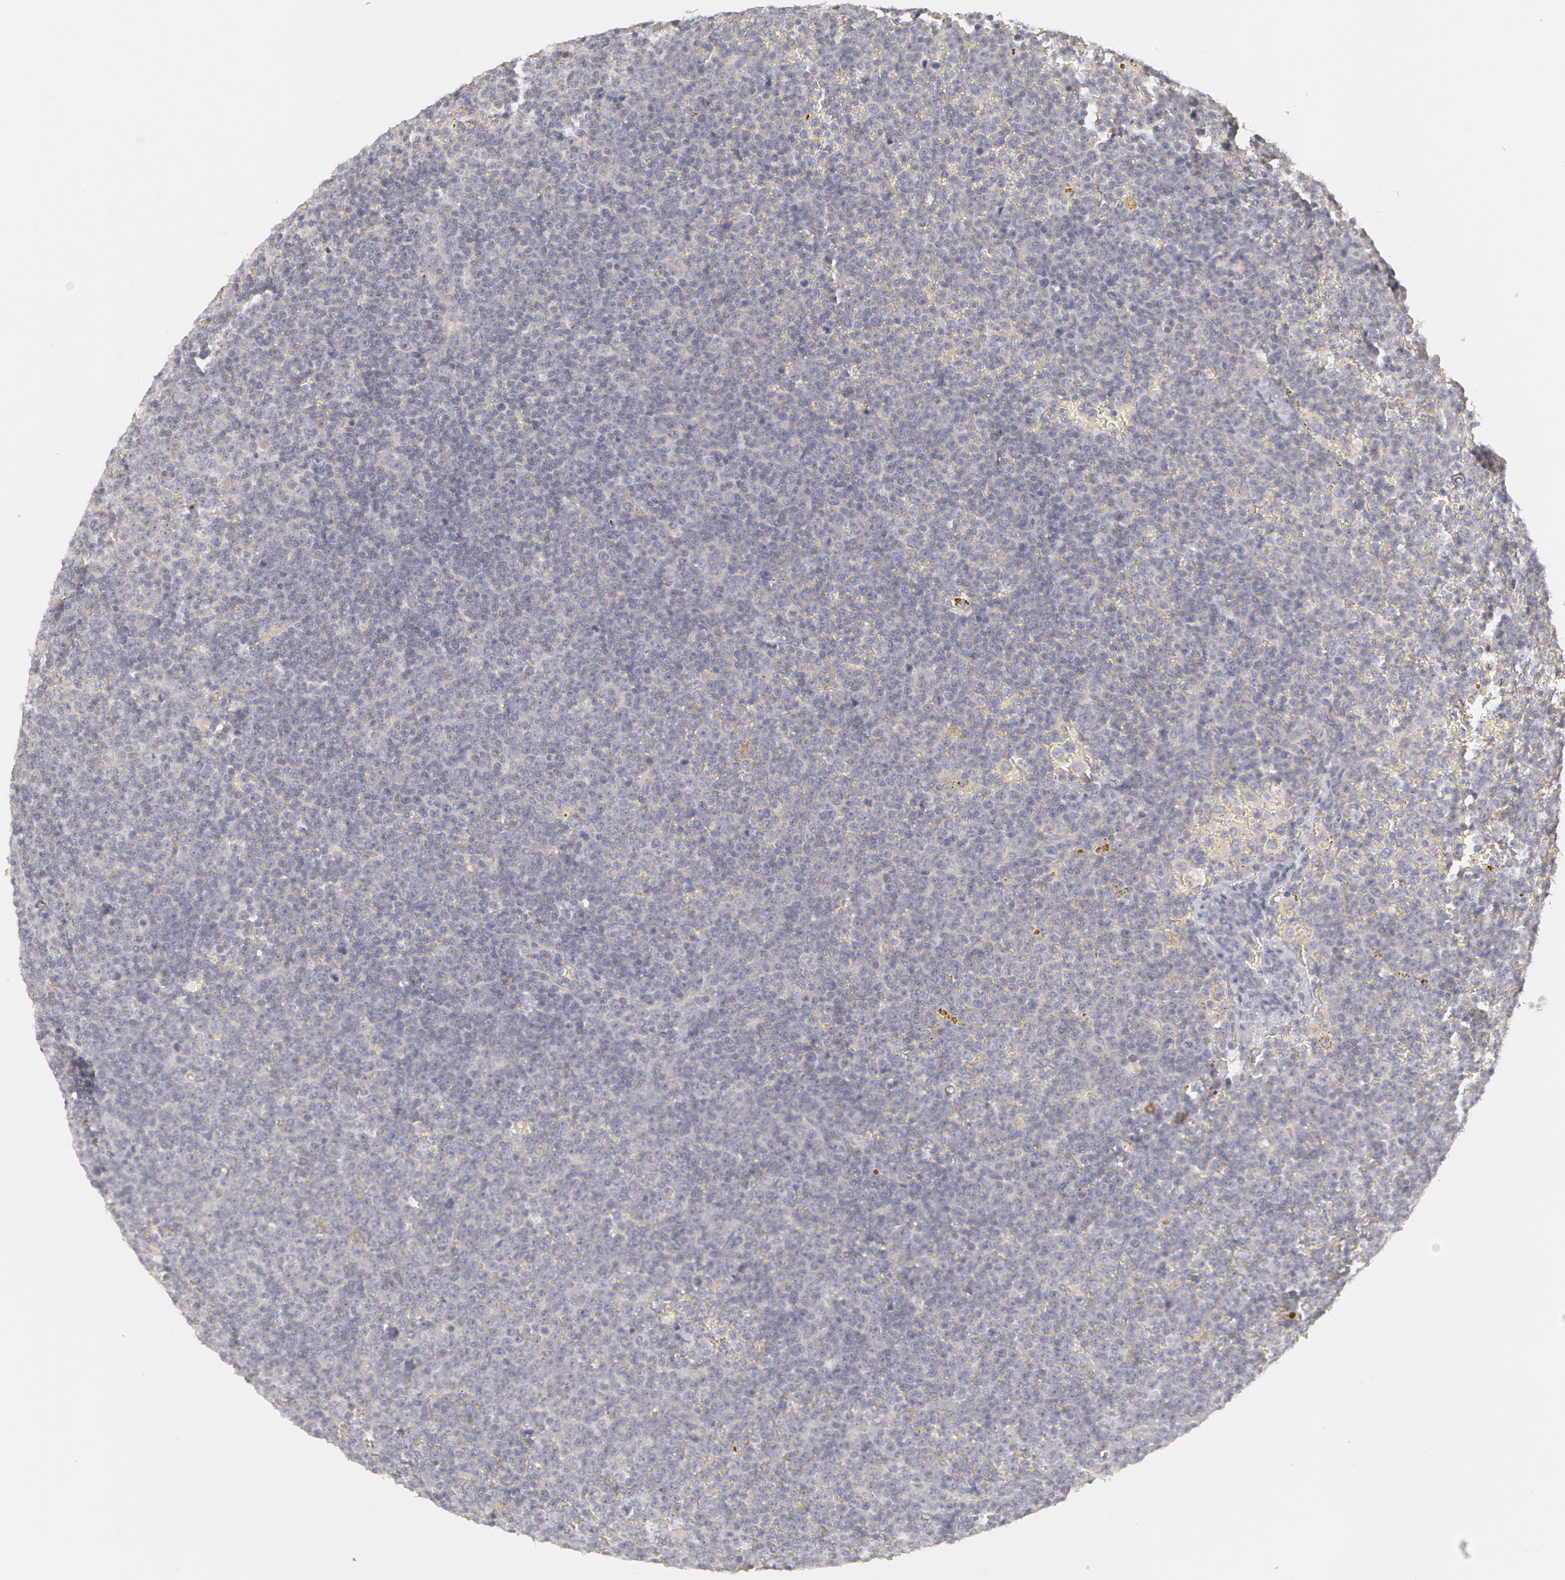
{"staining": {"intensity": "negative", "quantity": "none", "location": "none"}, "tissue": "lymphoma", "cell_type": "Tumor cells", "image_type": "cancer", "snomed": [{"axis": "morphology", "description": "Malignant lymphoma, non-Hodgkin's type, Low grade"}, {"axis": "topography", "description": "Lymph node"}], "caption": "Immunohistochemistry (IHC) photomicrograph of human lymphoma stained for a protein (brown), which demonstrates no positivity in tumor cells.", "gene": "ABCB1", "patient": {"sex": "male", "age": 50}}